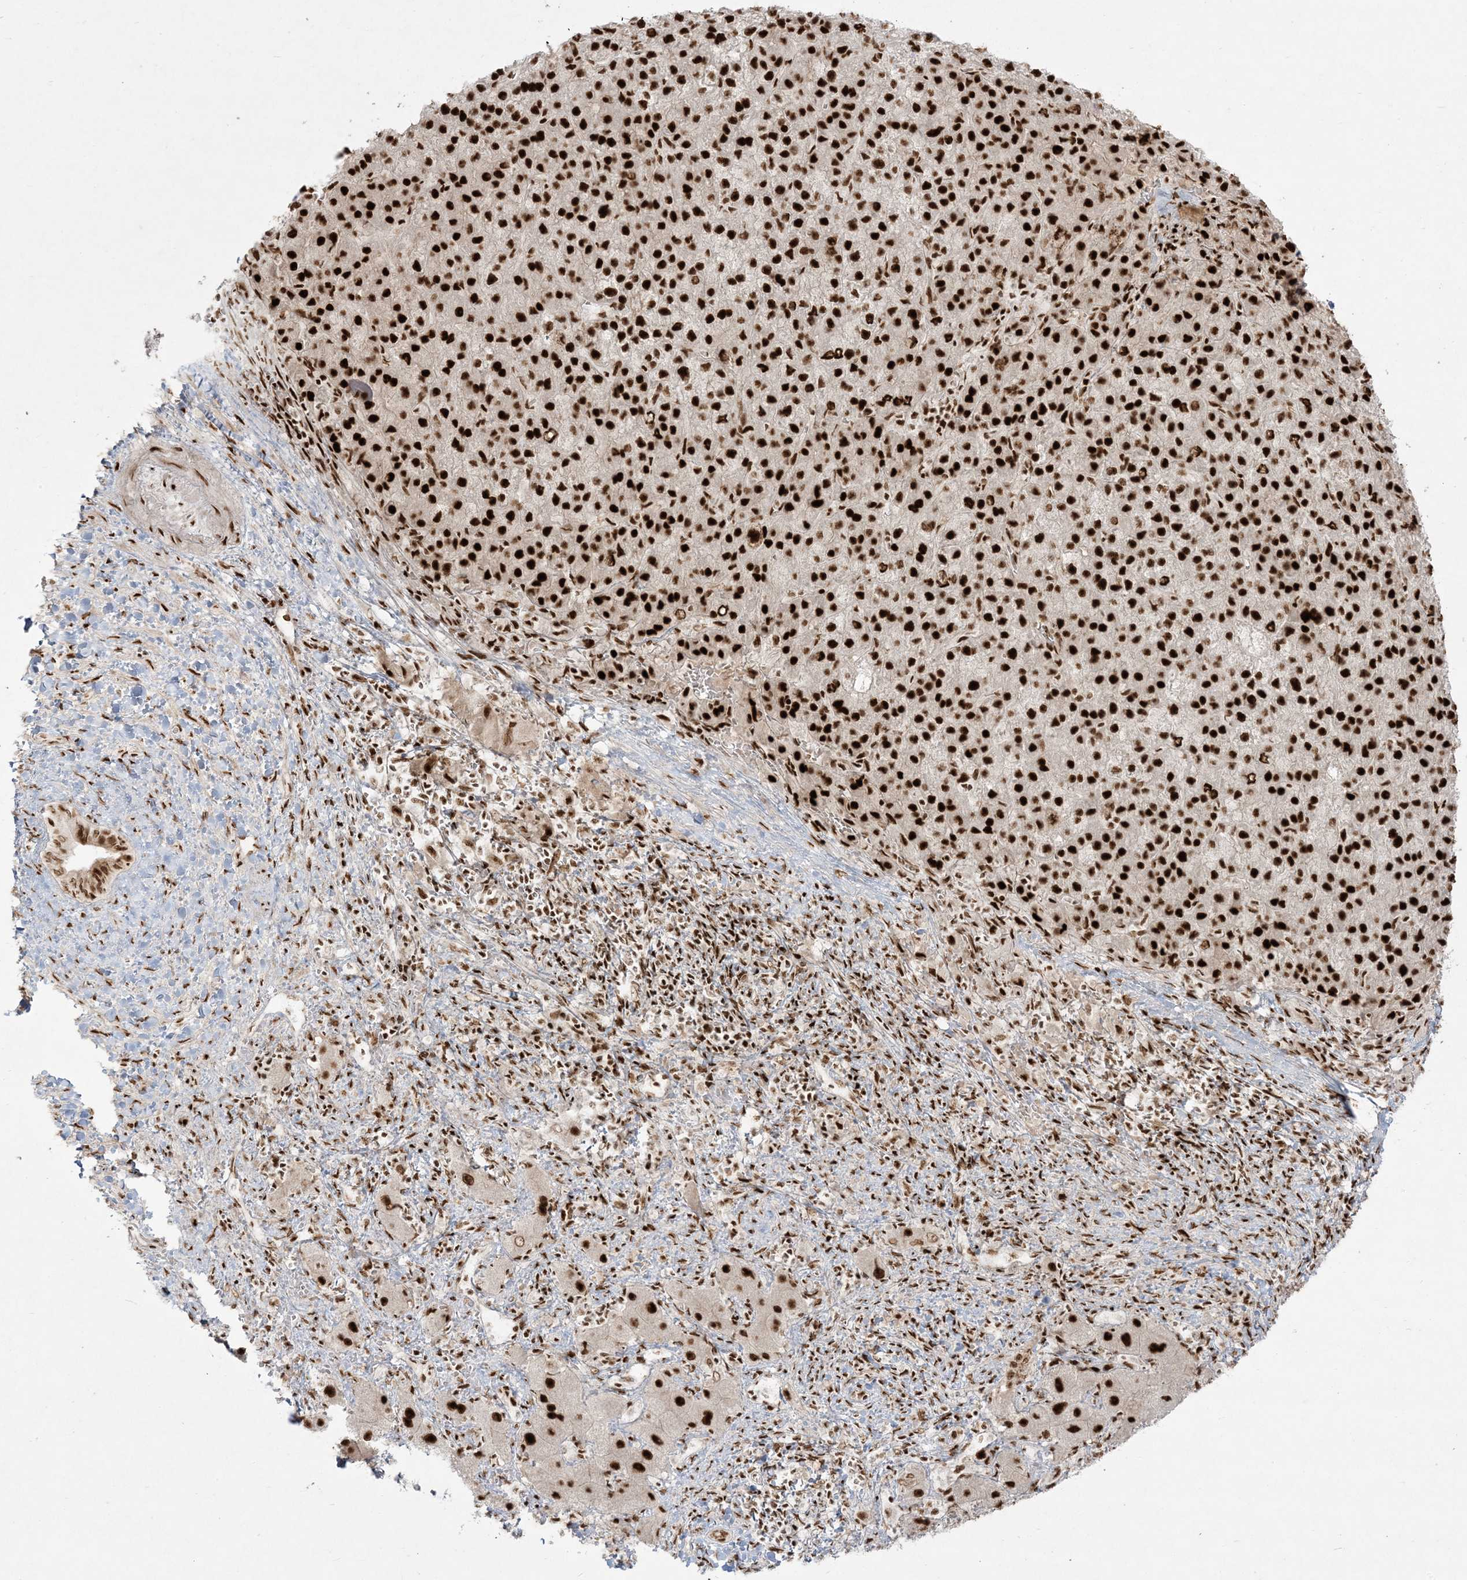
{"staining": {"intensity": "strong", "quantity": ">75%", "location": "nuclear"}, "tissue": "liver cancer", "cell_type": "Tumor cells", "image_type": "cancer", "snomed": [{"axis": "morphology", "description": "Carcinoma, Hepatocellular, NOS"}, {"axis": "topography", "description": "Liver"}], "caption": "Immunohistochemistry (IHC) (DAB (3,3'-diaminobenzidine)) staining of hepatocellular carcinoma (liver) exhibits strong nuclear protein staining in about >75% of tumor cells. The protein of interest is stained brown, and the nuclei are stained in blue (DAB IHC with brightfield microscopy, high magnification).", "gene": "RBM10", "patient": {"sex": "female", "age": 58}}